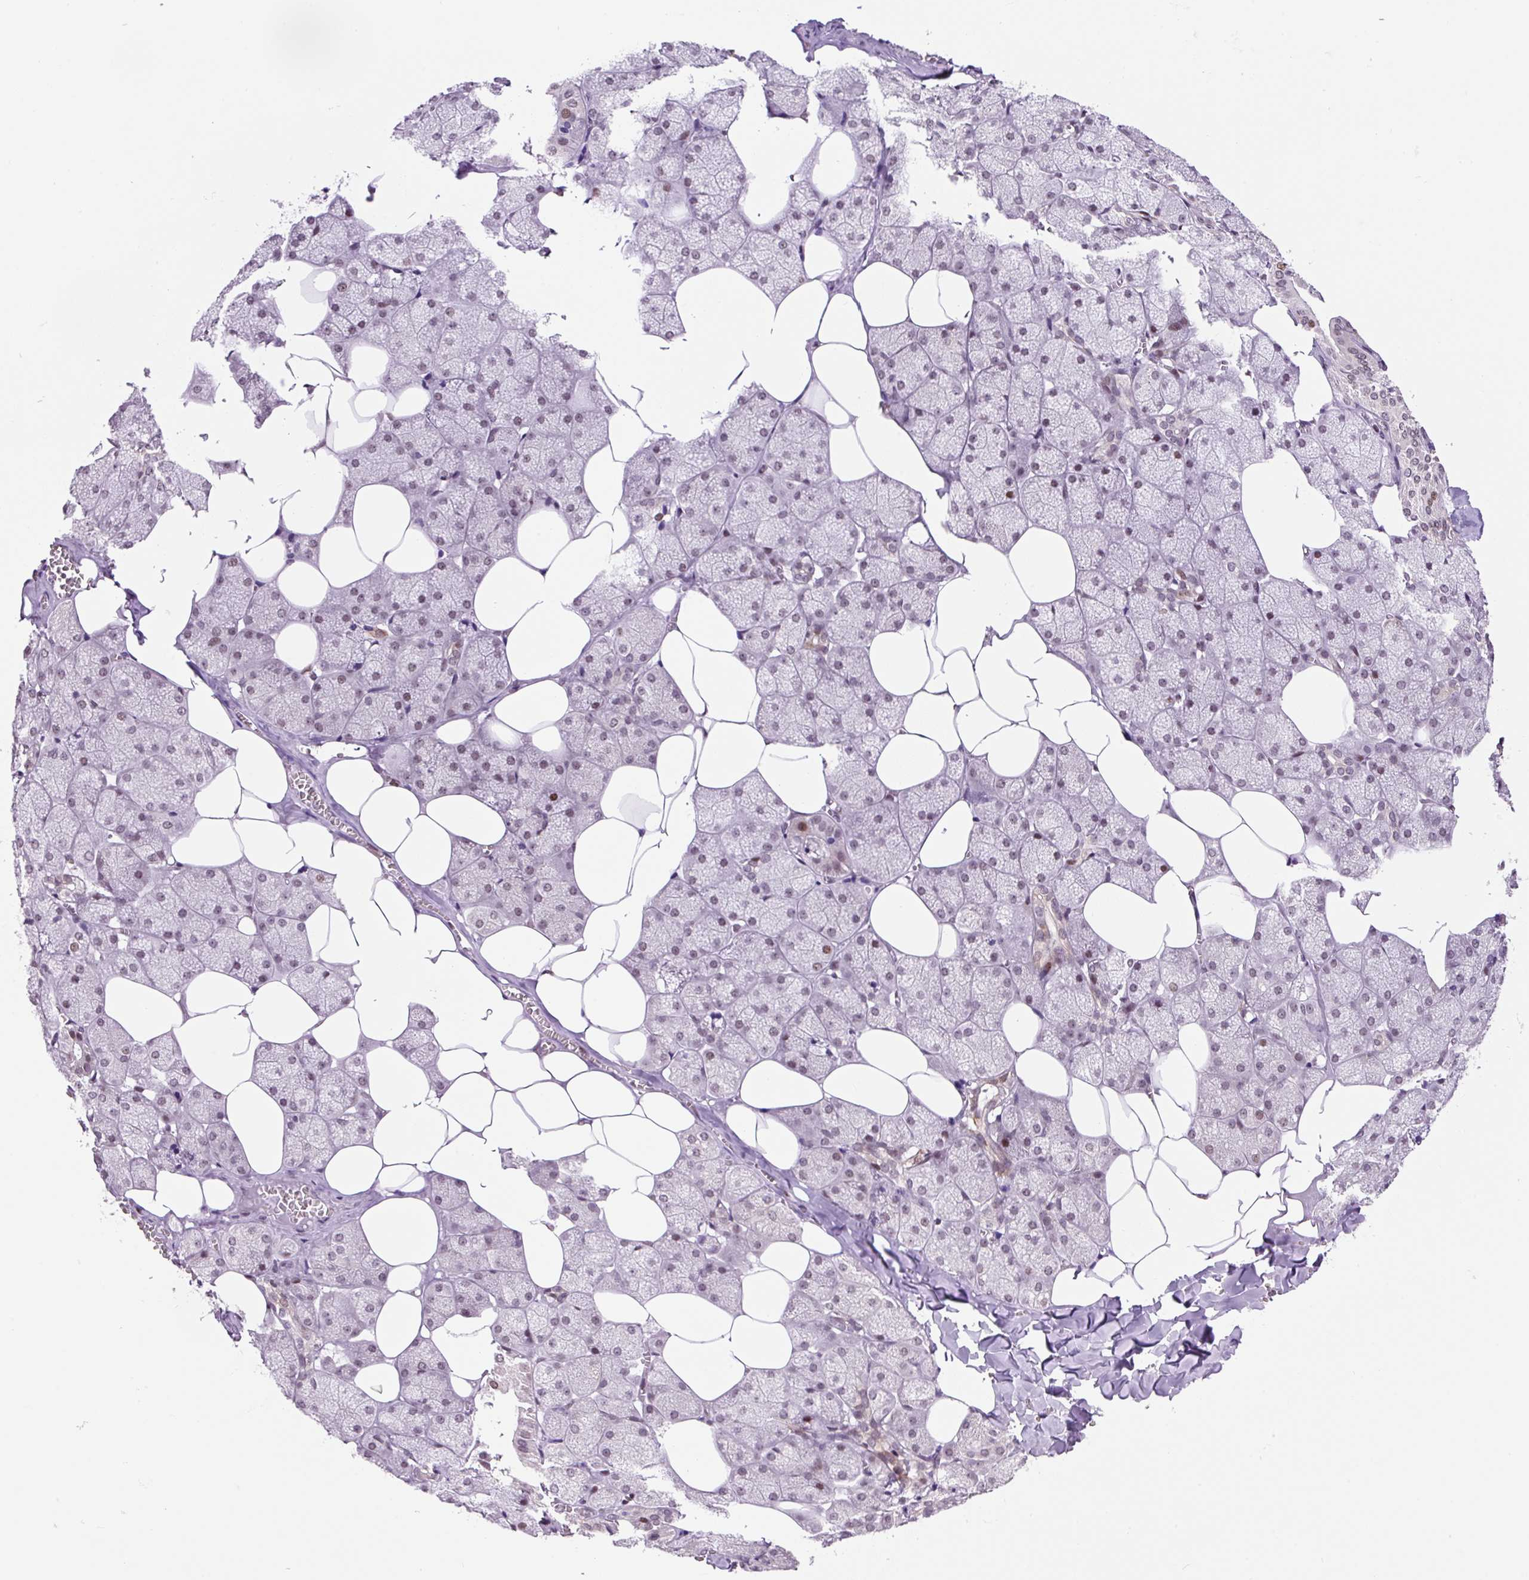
{"staining": {"intensity": "moderate", "quantity": ">75%", "location": "nuclear"}, "tissue": "salivary gland", "cell_type": "Glandular cells", "image_type": "normal", "snomed": [{"axis": "morphology", "description": "Normal tissue, NOS"}, {"axis": "topography", "description": "Salivary gland"}, {"axis": "topography", "description": "Peripheral nerve tissue"}], "caption": "IHC of benign human salivary gland displays medium levels of moderate nuclear expression in approximately >75% of glandular cells.", "gene": "CCNL2", "patient": {"sex": "male", "age": 38}}